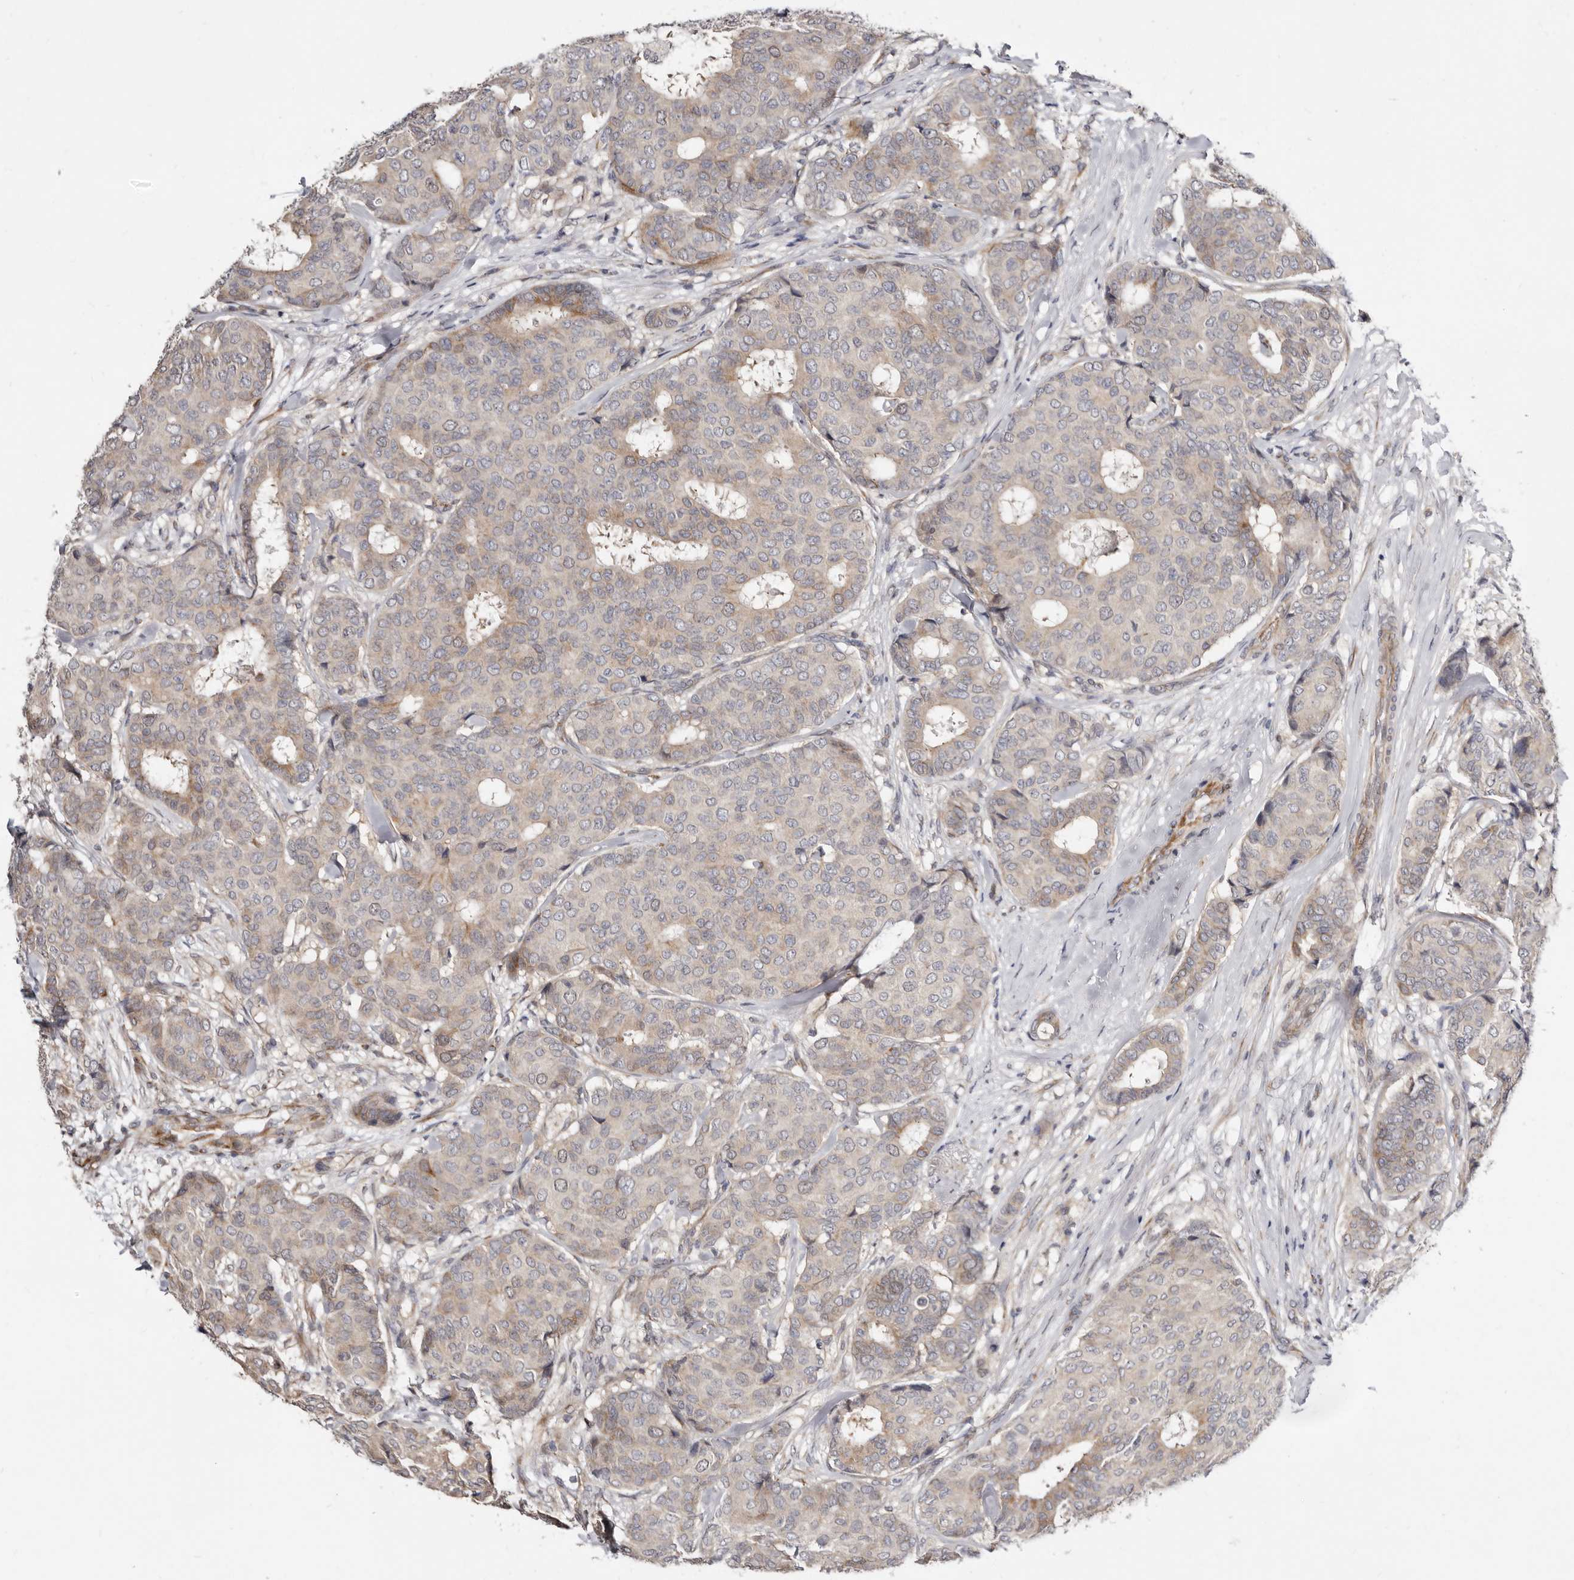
{"staining": {"intensity": "weak", "quantity": "<25%", "location": "cytoplasmic/membranous"}, "tissue": "breast cancer", "cell_type": "Tumor cells", "image_type": "cancer", "snomed": [{"axis": "morphology", "description": "Duct carcinoma"}, {"axis": "topography", "description": "Breast"}], "caption": "Immunohistochemical staining of breast cancer (intraductal carcinoma) demonstrates no significant staining in tumor cells. (Stains: DAB immunohistochemistry (IHC) with hematoxylin counter stain, Microscopy: brightfield microscopy at high magnification).", "gene": "KLHL4", "patient": {"sex": "female", "age": 75}}